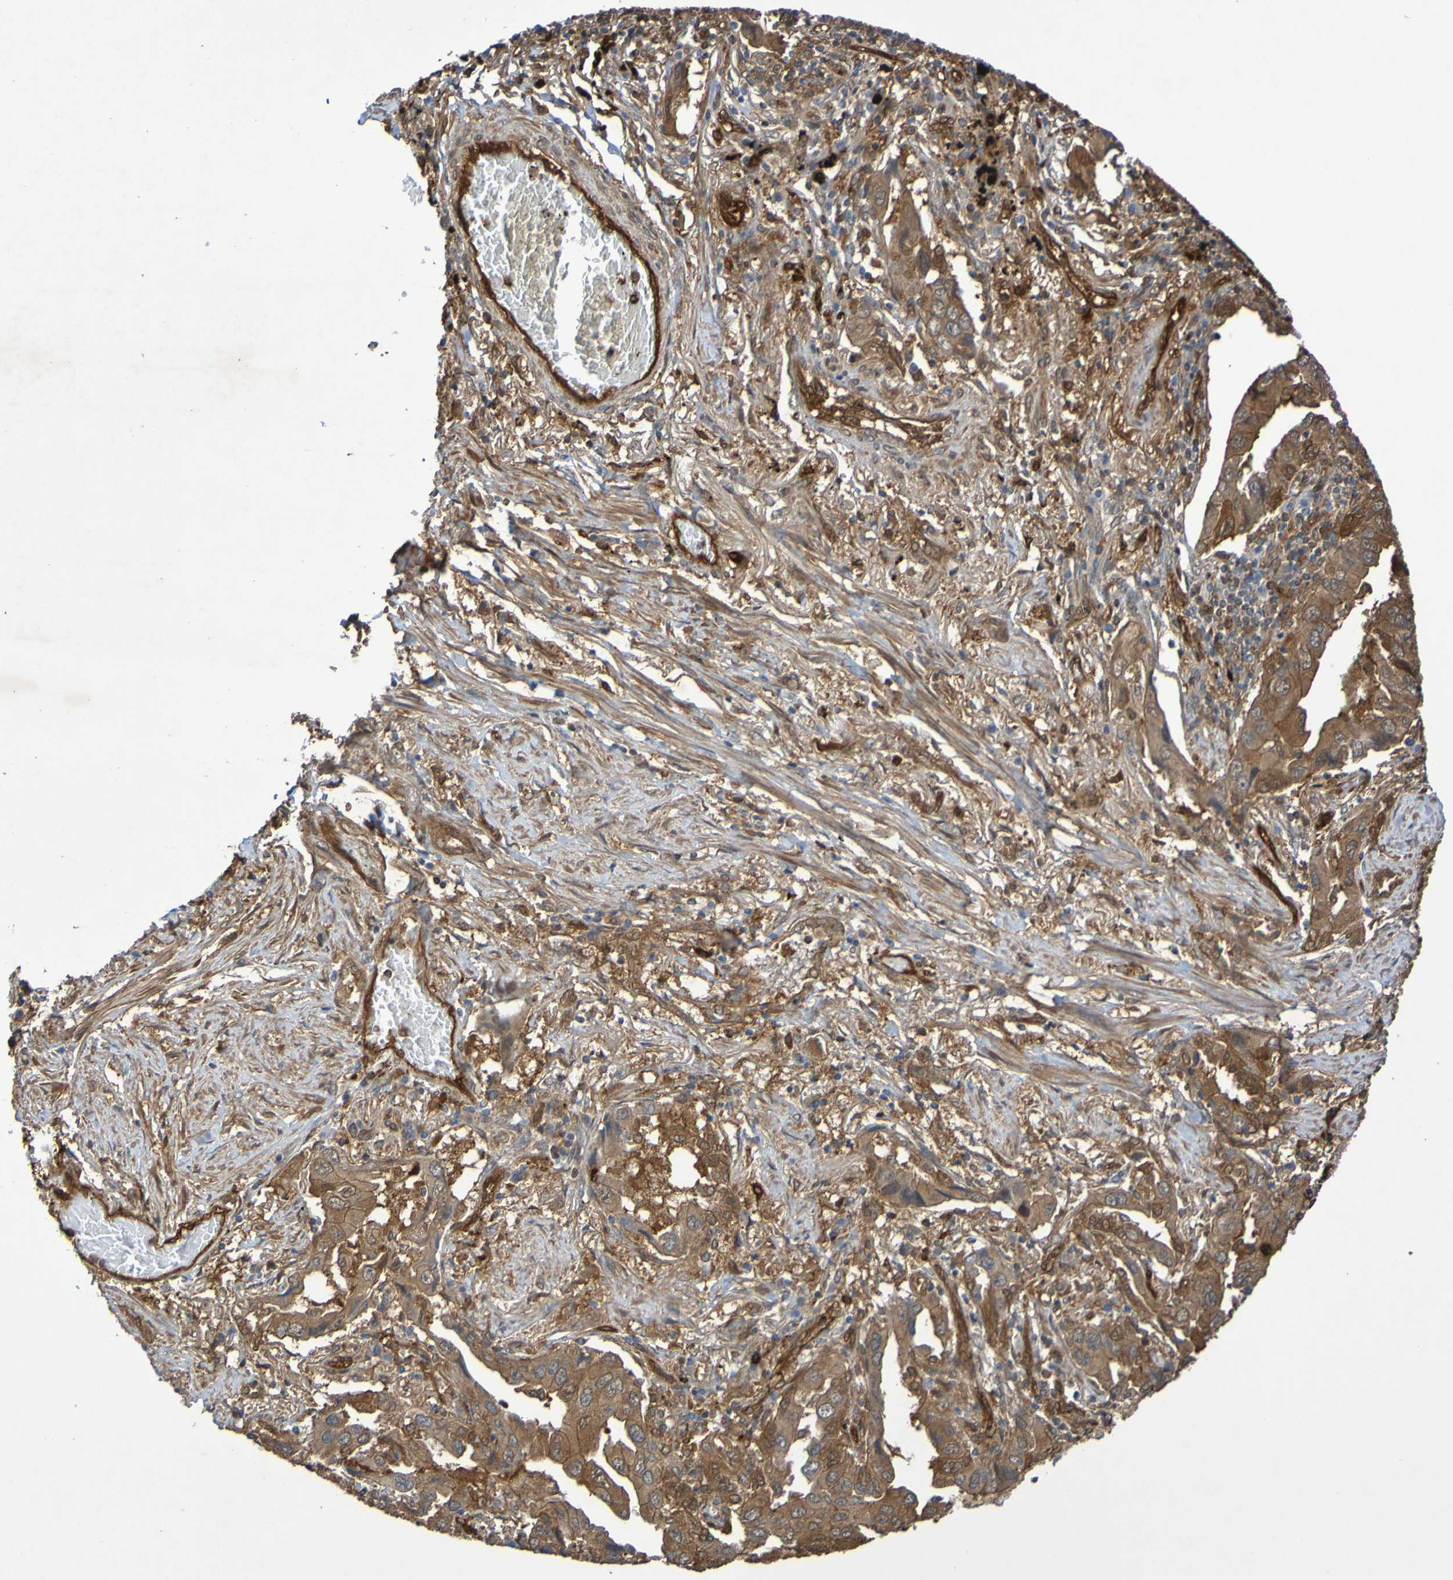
{"staining": {"intensity": "moderate", "quantity": ">75%", "location": "cytoplasmic/membranous"}, "tissue": "lung cancer", "cell_type": "Tumor cells", "image_type": "cancer", "snomed": [{"axis": "morphology", "description": "Adenocarcinoma, NOS"}, {"axis": "topography", "description": "Lung"}], "caption": "Adenocarcinoma (lung) stained with a protein marker demonstrates moderate staining in tumor cells.", "gene": "SERPINB6", "patient": {"sex": "female", "age": 65}}